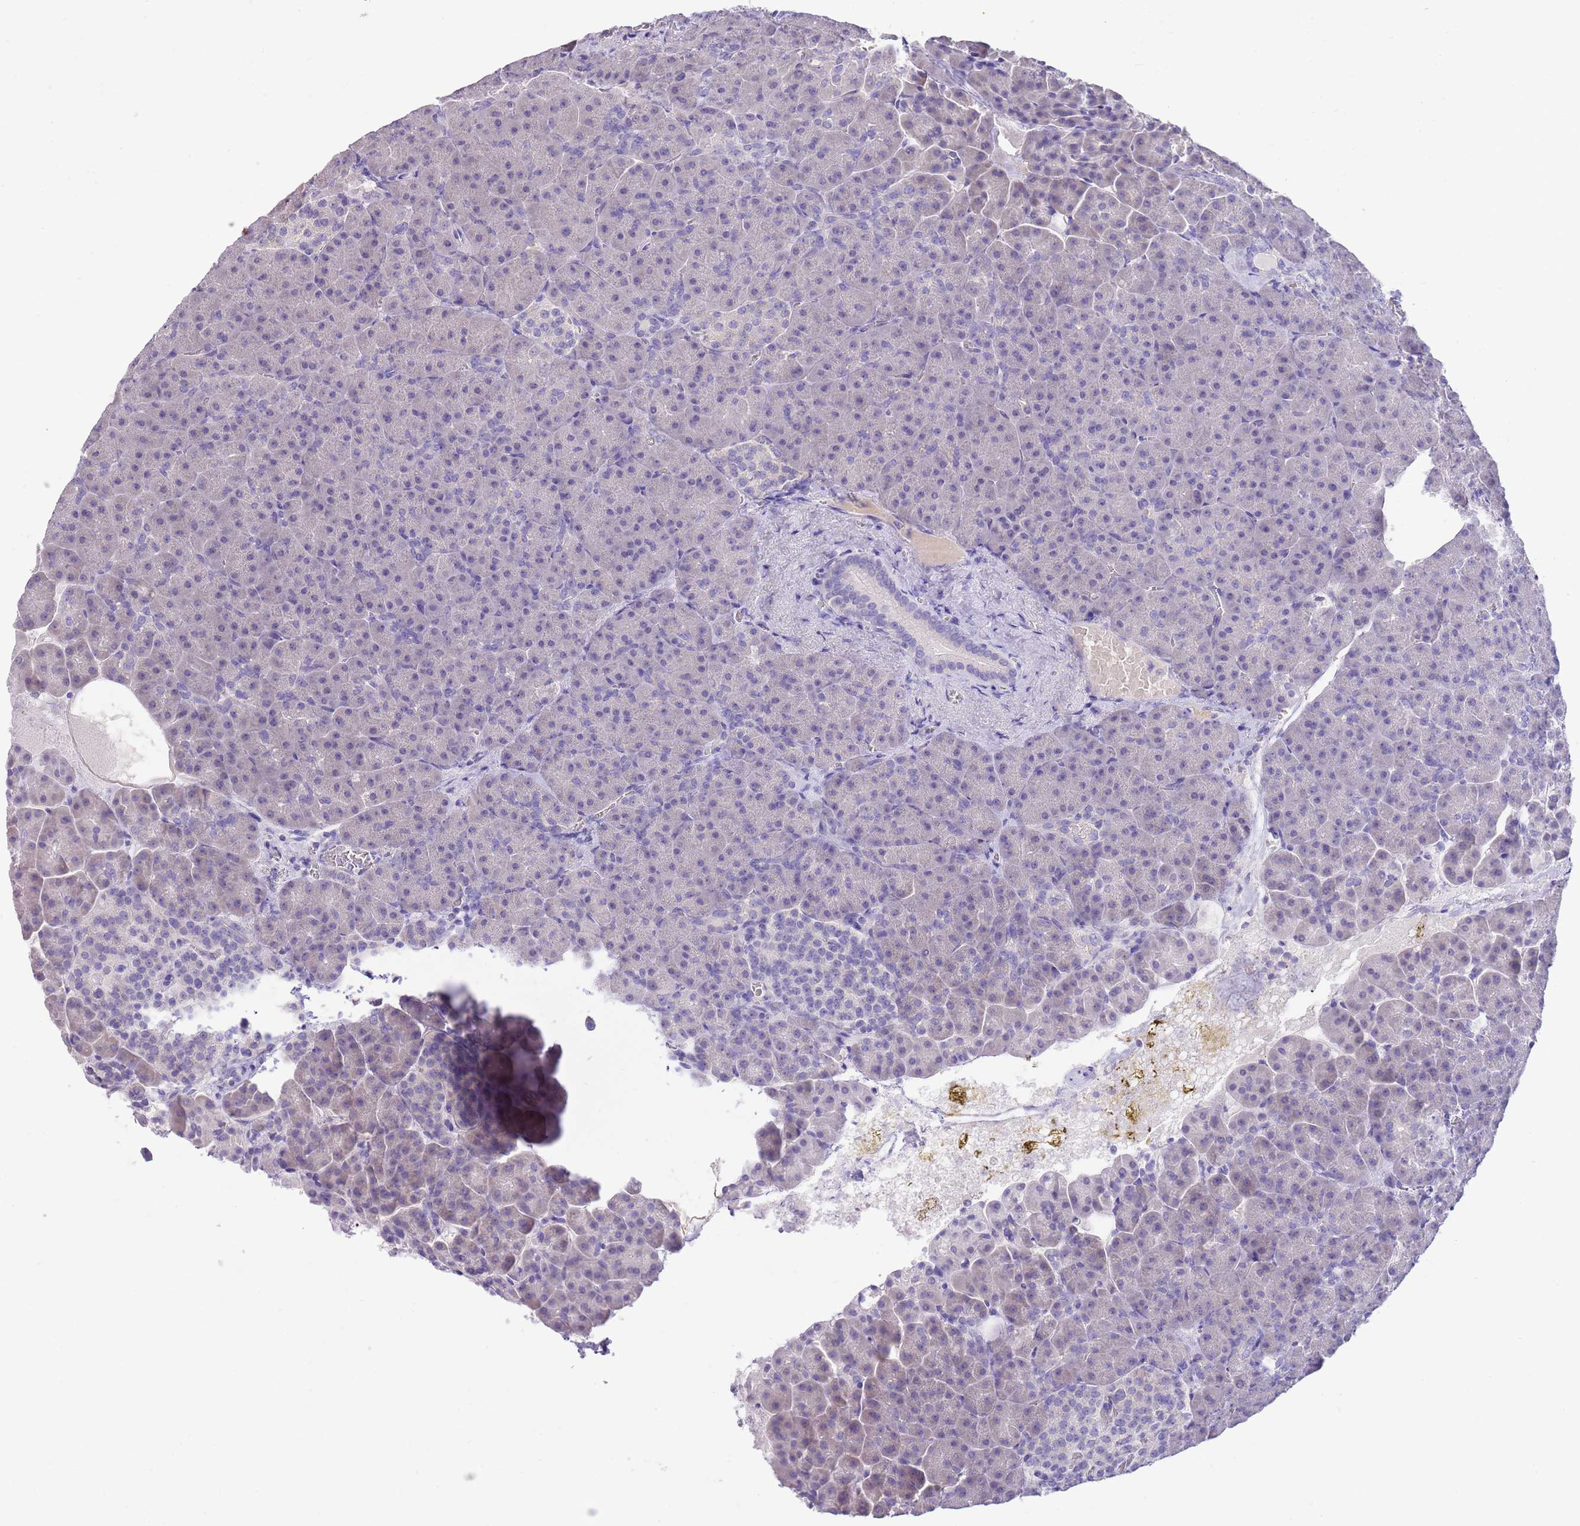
{"staining": {"intensity": "negative", "quantity": "none", "location": "none"}, "tissue": "pancreas", "cell_type": "Exocrine glandular cells", "image_type": "normal", "snomed": [{"axis": "morphology", "description": "Normal tissue, NOS"}, {"axis": "topography", "description": "Pancreas"}], "caption": "DAB immunohistochemical staining of benign human pancreas shows no significant expression in exocrine glandular cells. (Brightfield microscopy of DAB immunohistochemistry at high magnification).", "gene": "SFTPA1", "patient": {"sex": "female", "age": 74}}